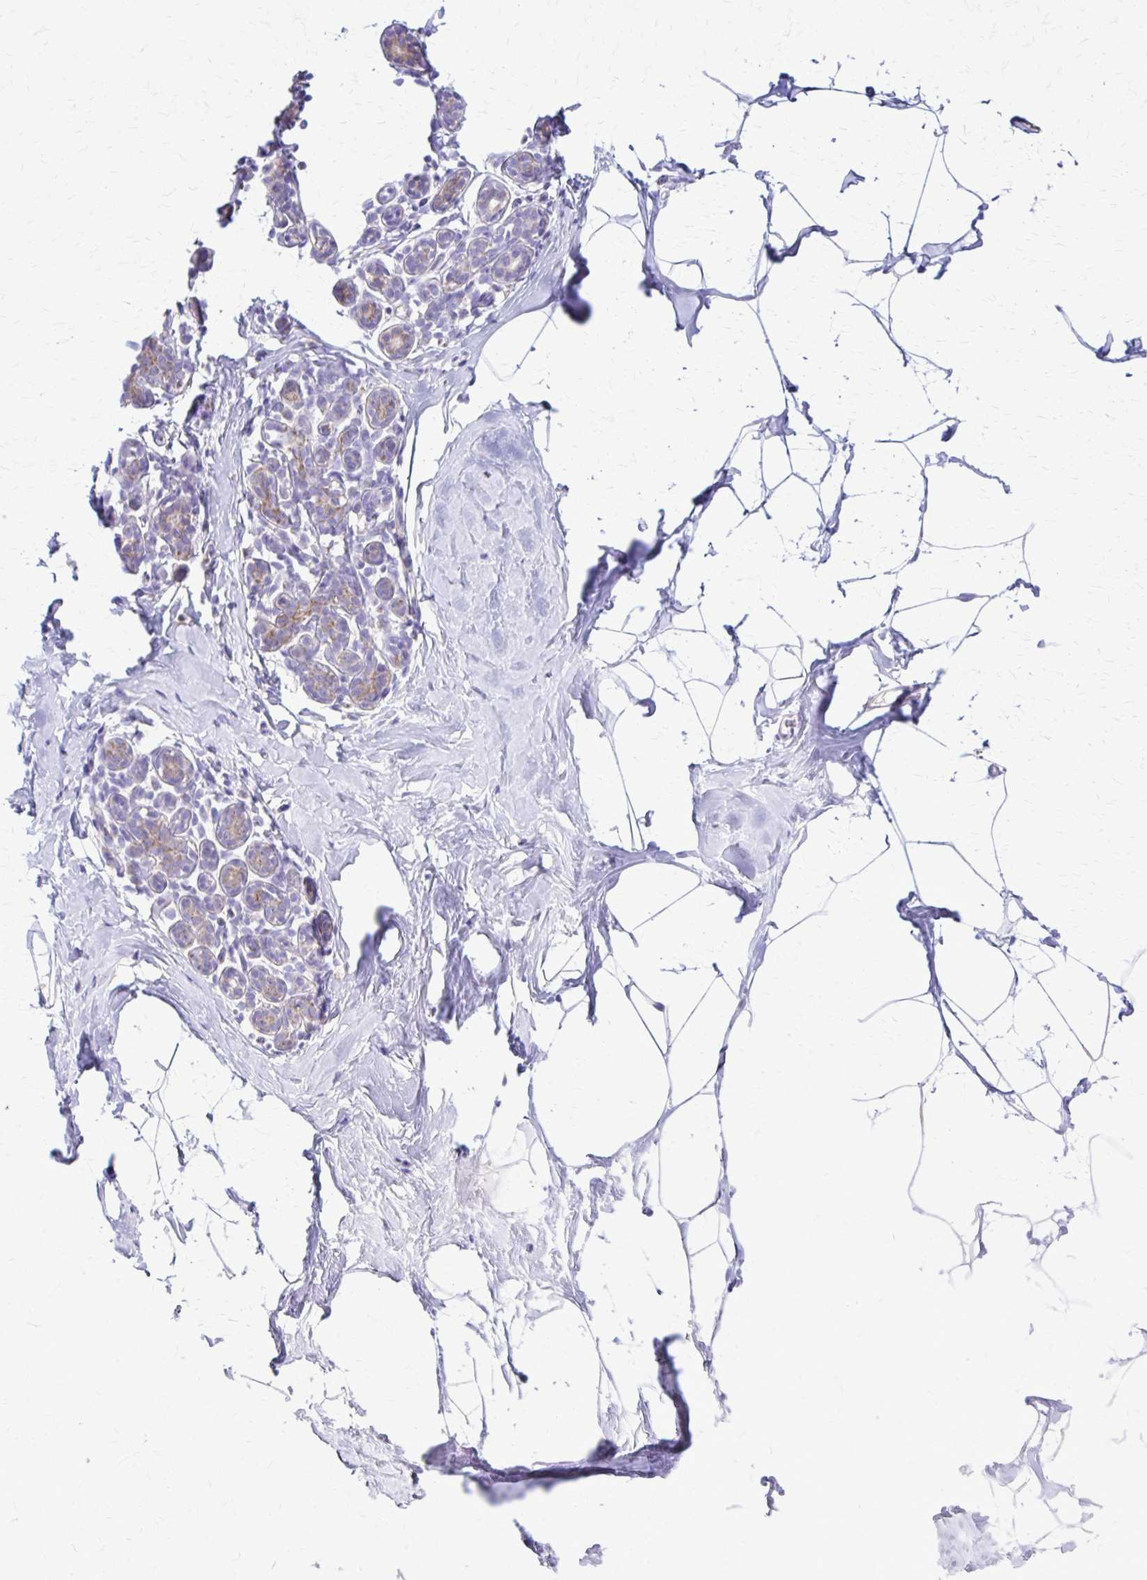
{"staining": {"intensity": "negative", "quantity": "none", "location": "none"}, "tissue": "breast", "cell_type": "Adipocytes", "image_type": "normal", "snomed": [{"axis": "morphology", "description": "Normal tissue, NOS"}, {"axis": "topography", "description": "Breast"}], "caption": "Unremarkable breast was stained to show a protein in brown. There is no significant positivity in adipocytes.", "gene": "SAMD13", "patient": {"sex": "female", "age": 32}}